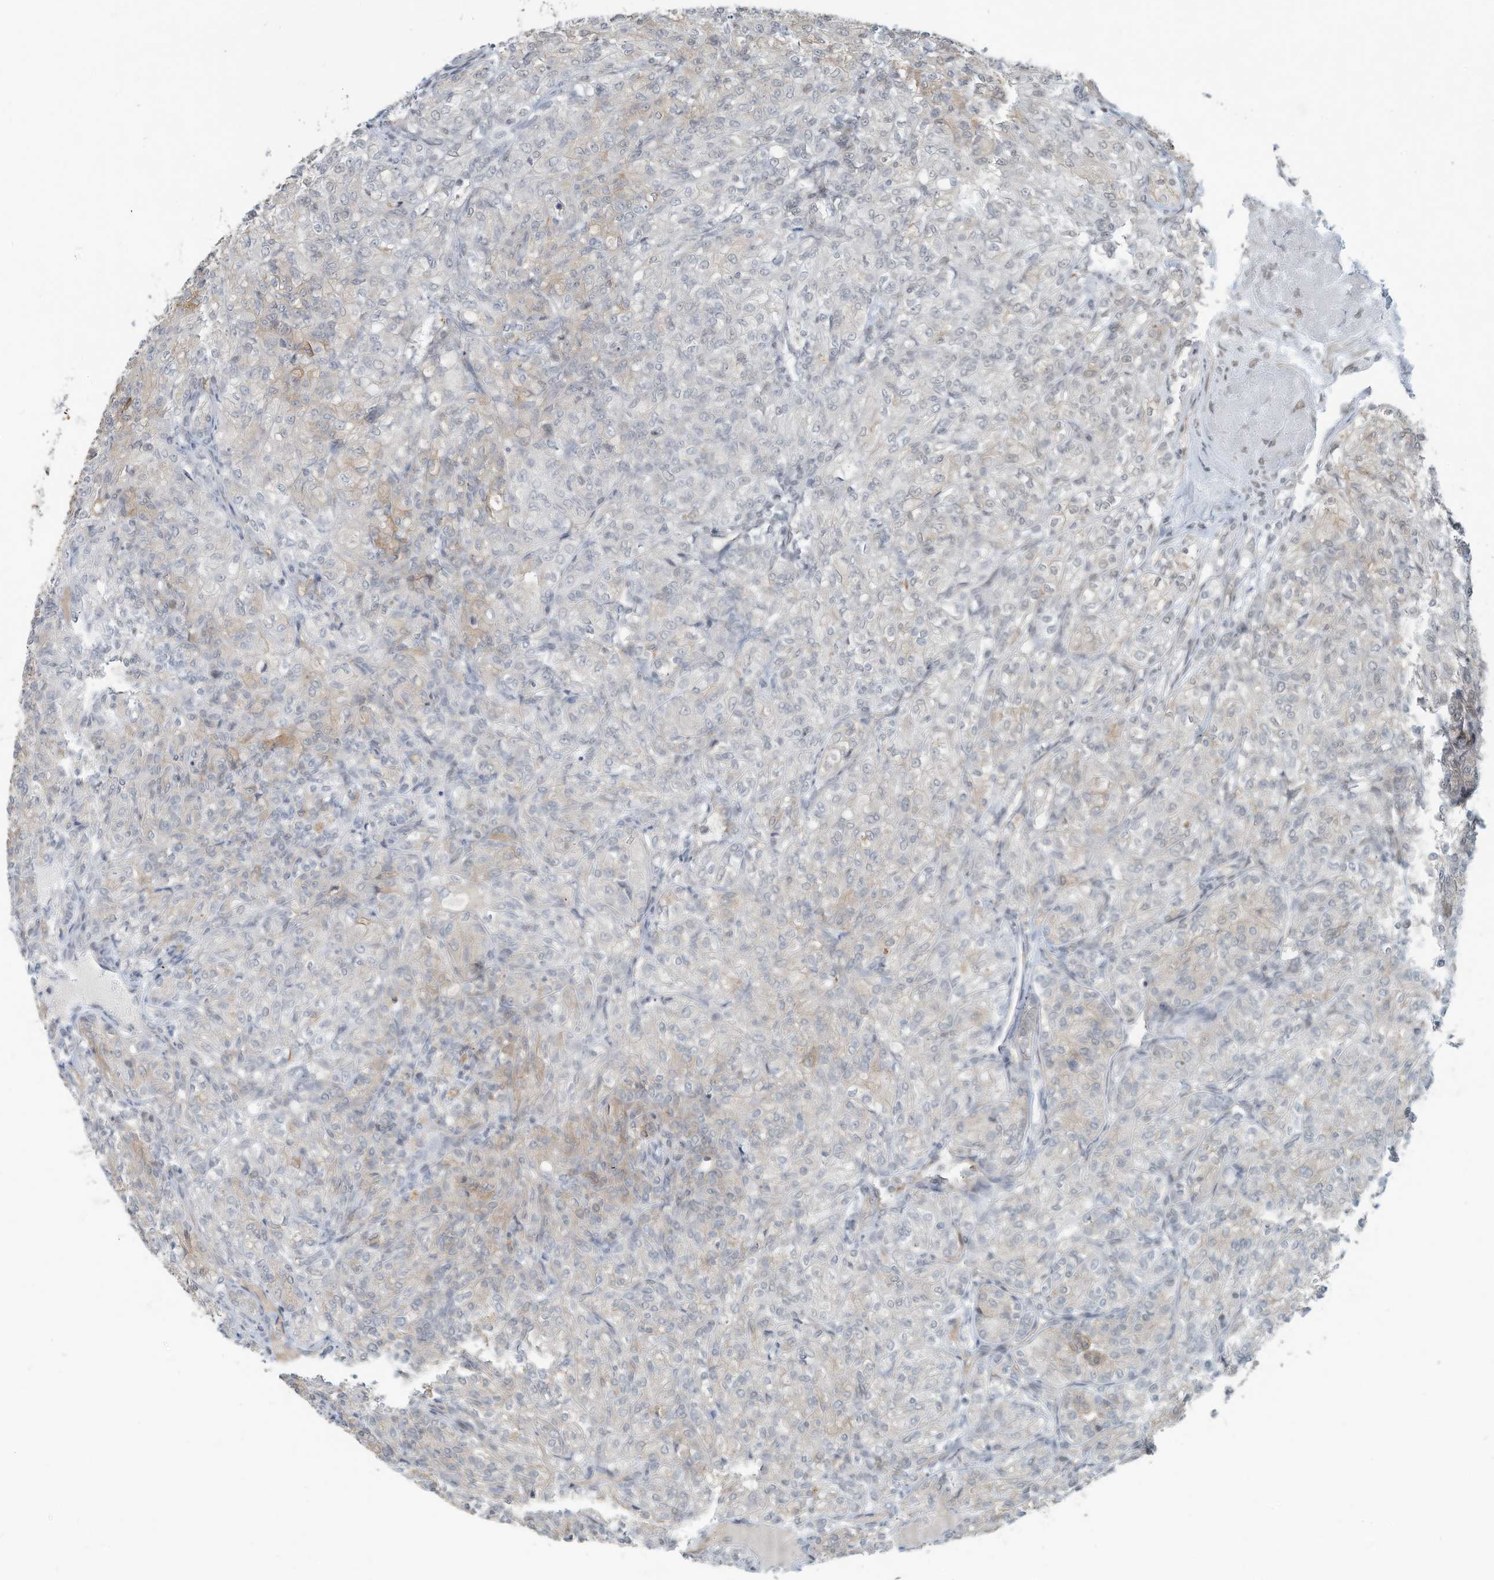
{"staining": {"intensity": "weak", "quantity": "<25%", "location": "cytoplasmic/membranous"}, "tissue": "renal cancer", "cell_type": "Tumor cells", "image_type": "cancer", "snomed": [{"axis": "morphology", "description": "Adenocarcinoma, NOS"}, {"axis": "topography", "description": "Kidney"}], "caption": "Tumor cells show no significant staining in renal cancer (adenocarcinoma). (Stains: DAB immunohistochemistry with hematoxylin counter stain, Microscopy: brightfield microscopy at high magnification).", "gene": "SARNP", "patient": {"sex": "male", "age": 77}}